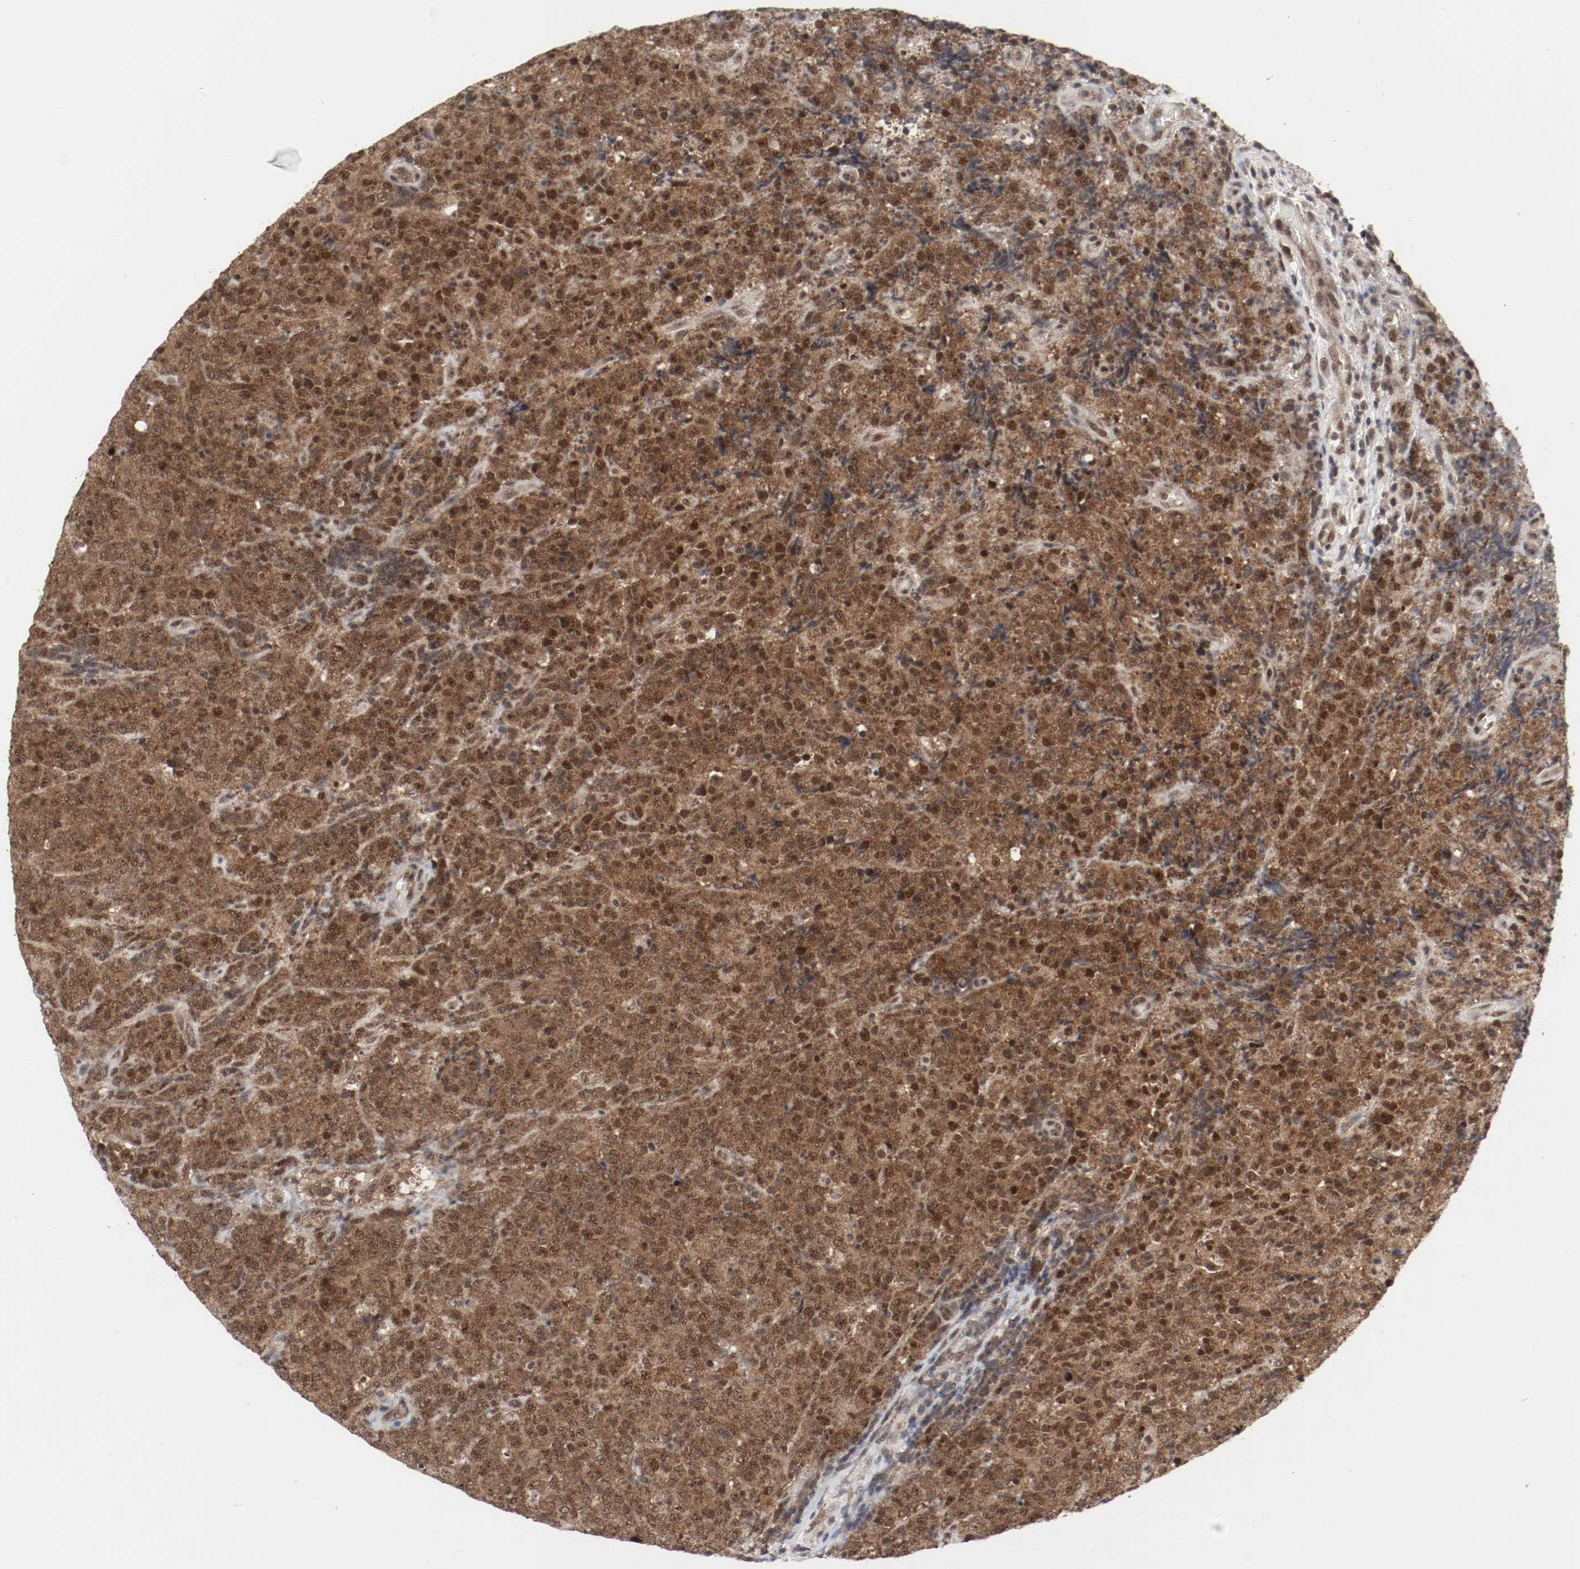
{"staining": {"intensity": "moderate", "quantity": ">75%", "location": "cytoplasmic/membranous,nuclear"}, "tissue": "lymphoma", "cell_type": "Tumor cells", "image_type": "cancer", "snomed": [{"axis": "morphology", "description": "Malignant lymphoma, non-Hodgkin's type, High grade"}, {"axis": "topography", "description": "Tonsil"}], "caption": "A histopathology image showing moderate cytoplasmic/membranous and nuclear positivity in about >75% of tumor cells in lymphoma, as visualized by brown immunohistochemical staining.", "gene": "CSNK2B", "patient": {"sex": "female", "age": 36}}